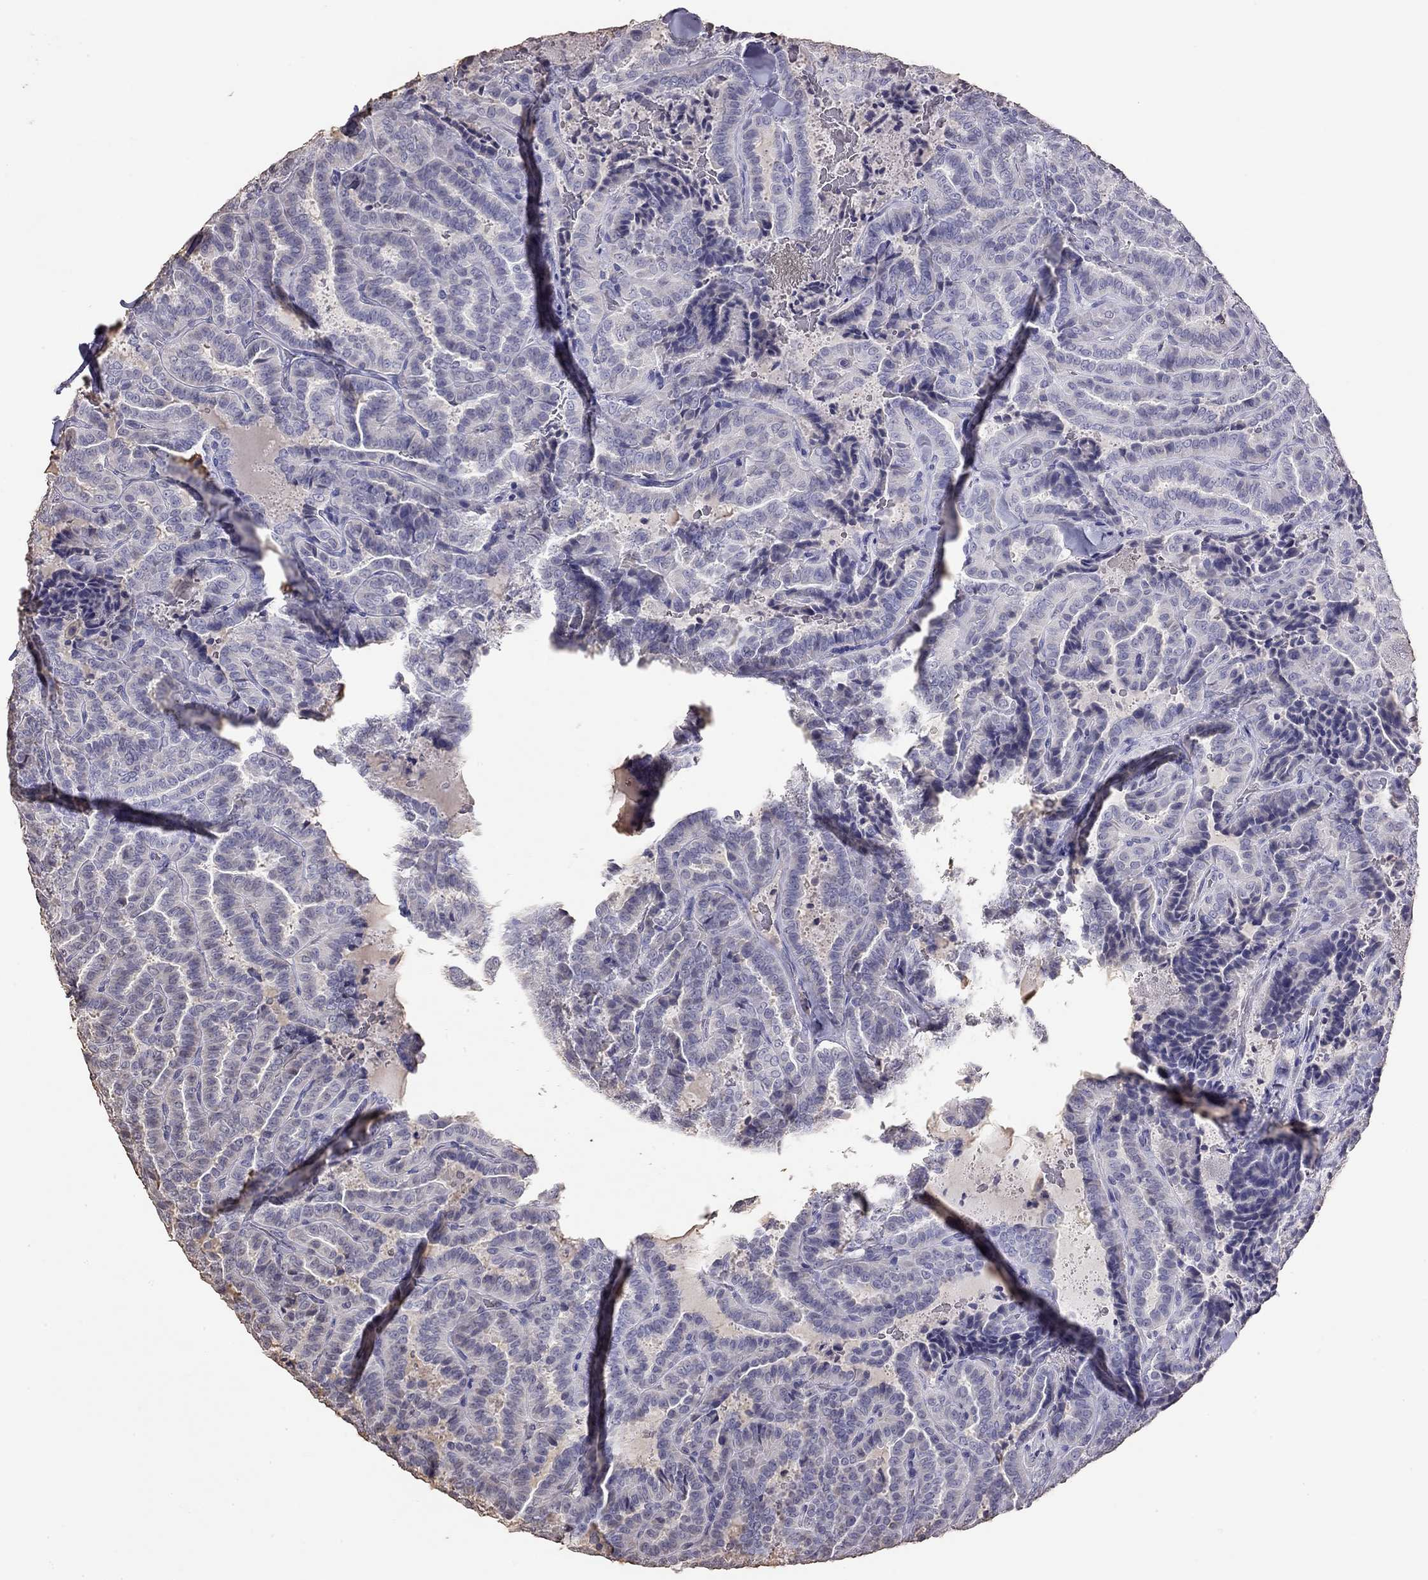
{"staining": {"intensity": "negative", "quantity": "none", "location": "none"}, "tissue": "thyroid cancer", "cell_type": "Tumor cells", "image_type": "cancer", "snomed": [{"axis": "morphology", "description": "Papillary adenocarcinoma, NOS"}, {"axis": "topography", "description": "Thyroid gland"}], "caption": "Tumor cells show no significant expression in thyroid cancer. Brightfield microscopy of immunohistochemistry (IHC) stained with DAB (brown) and hematoxylin (blue), captured at high magnification.", "gene": "SUN3", "patient": {"sex": "female", "age": 39}}